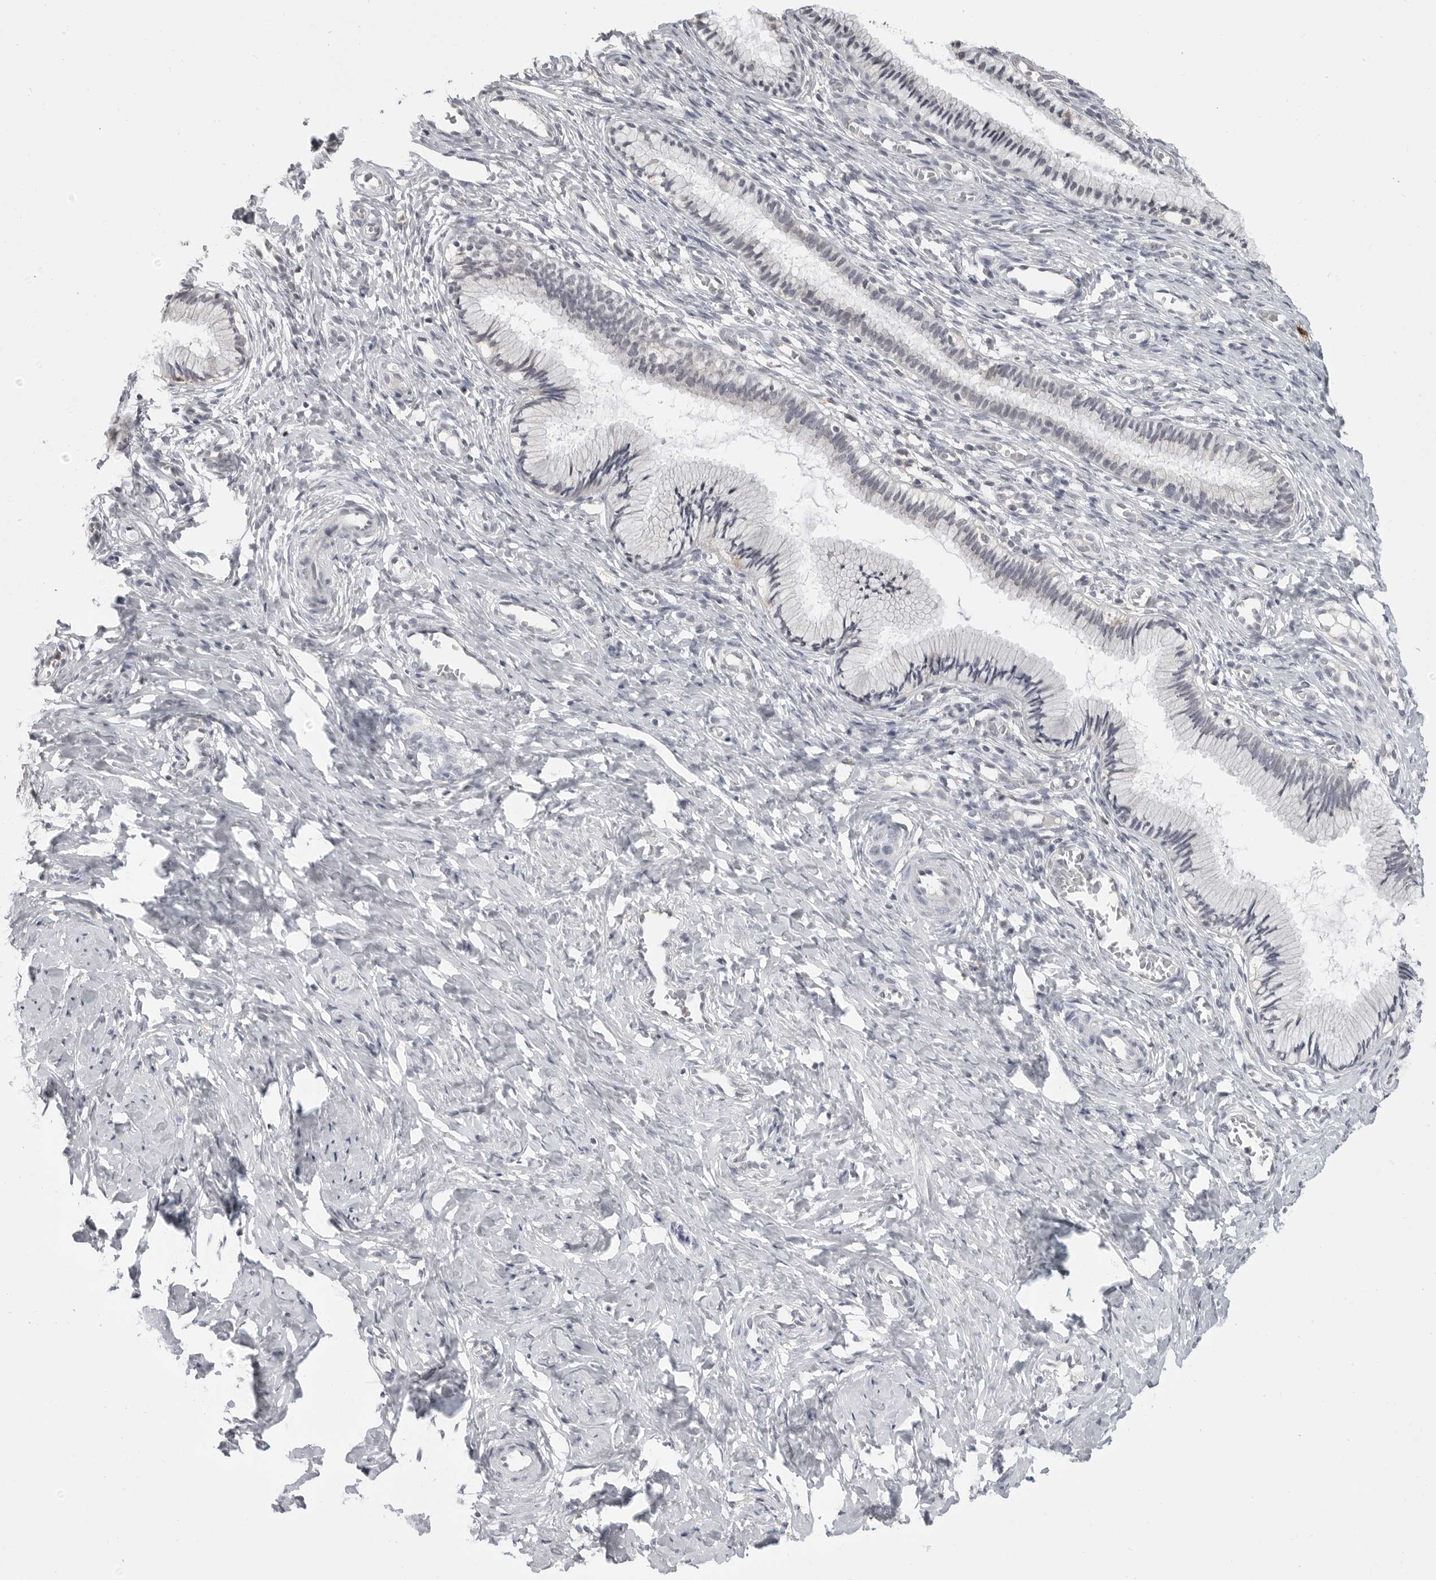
{"staining": {"intensity": "negative", "quantity": "none", "location": "none"}, "tissue": "cervix", "cell_type": "Glandular cells", "image_type": "normal", "snomed": [{"axis": "morphology", "description": "Normal tissue, NOS"}, {"axis": "topography", "description": "Cervix"}], "caption": "The photomicrograph exhibits no staining of glandular cells in unremarkable cervix. Nuclei are stained in blue.", "gene": "IFNGR1", "patient": {"sex": "female", "age": 27}}